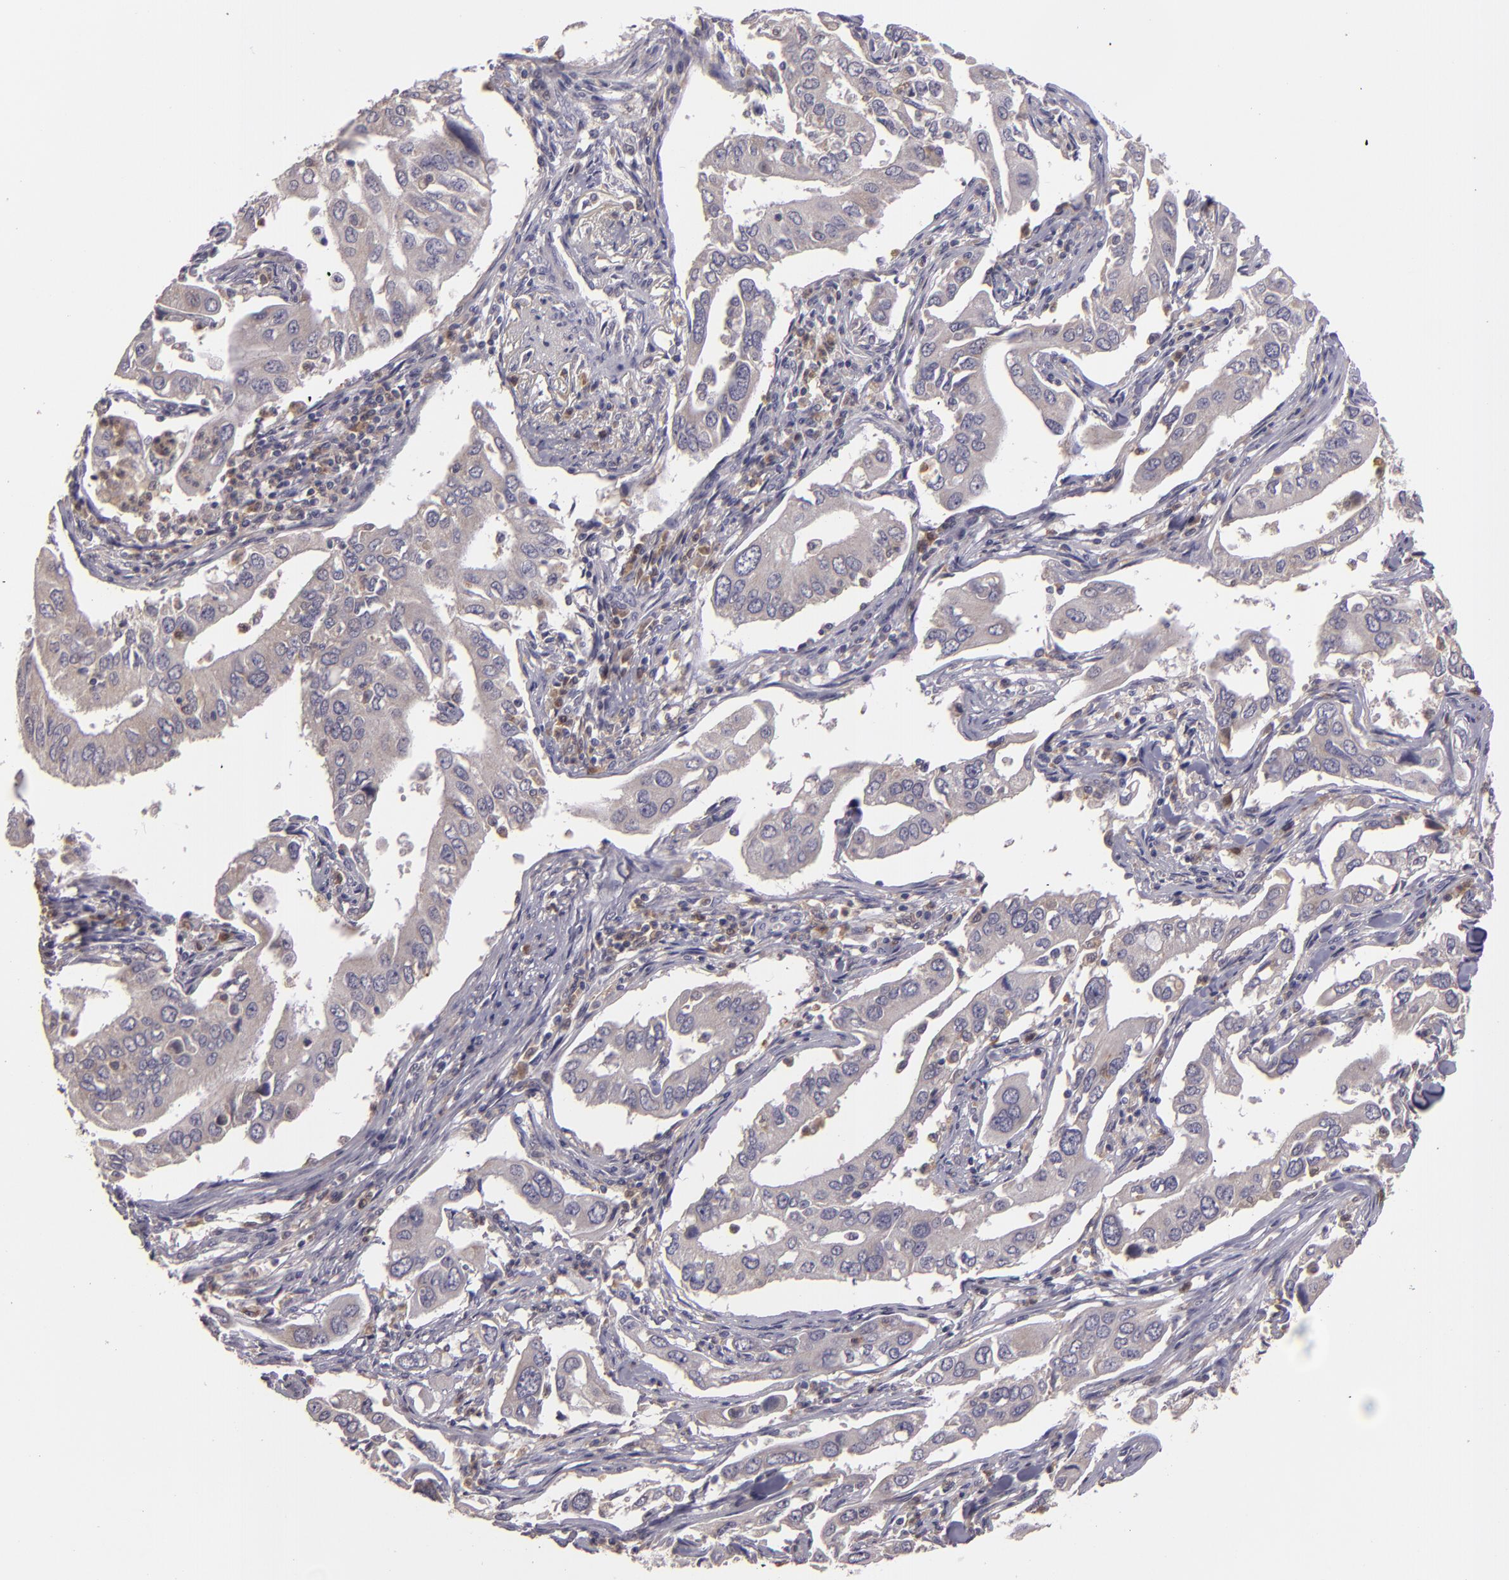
{"staining": {"intensity": "weak", "quantity": ">75%", "location": "cytoplasmic/membranous"}, "tissue": "lung cancer", "cell_type": "Tumor cells", "image_type": "cancer", "snomed": [{"axis": "morphology", "description": "Adenocarcinoma, NOS"}, {"axis": "topography", "description": "Lung"}], "caption": "Brown immunohistochemical staining in lung cancer (adenocarcinoma) shows weak cytoplasmic/membranous expression in about >75% of tumor cells. (DAB IHC with brightfield microscopy, high magnification).", "gene": "FHIT", "patient": {"sex": "male", "age": 48}}